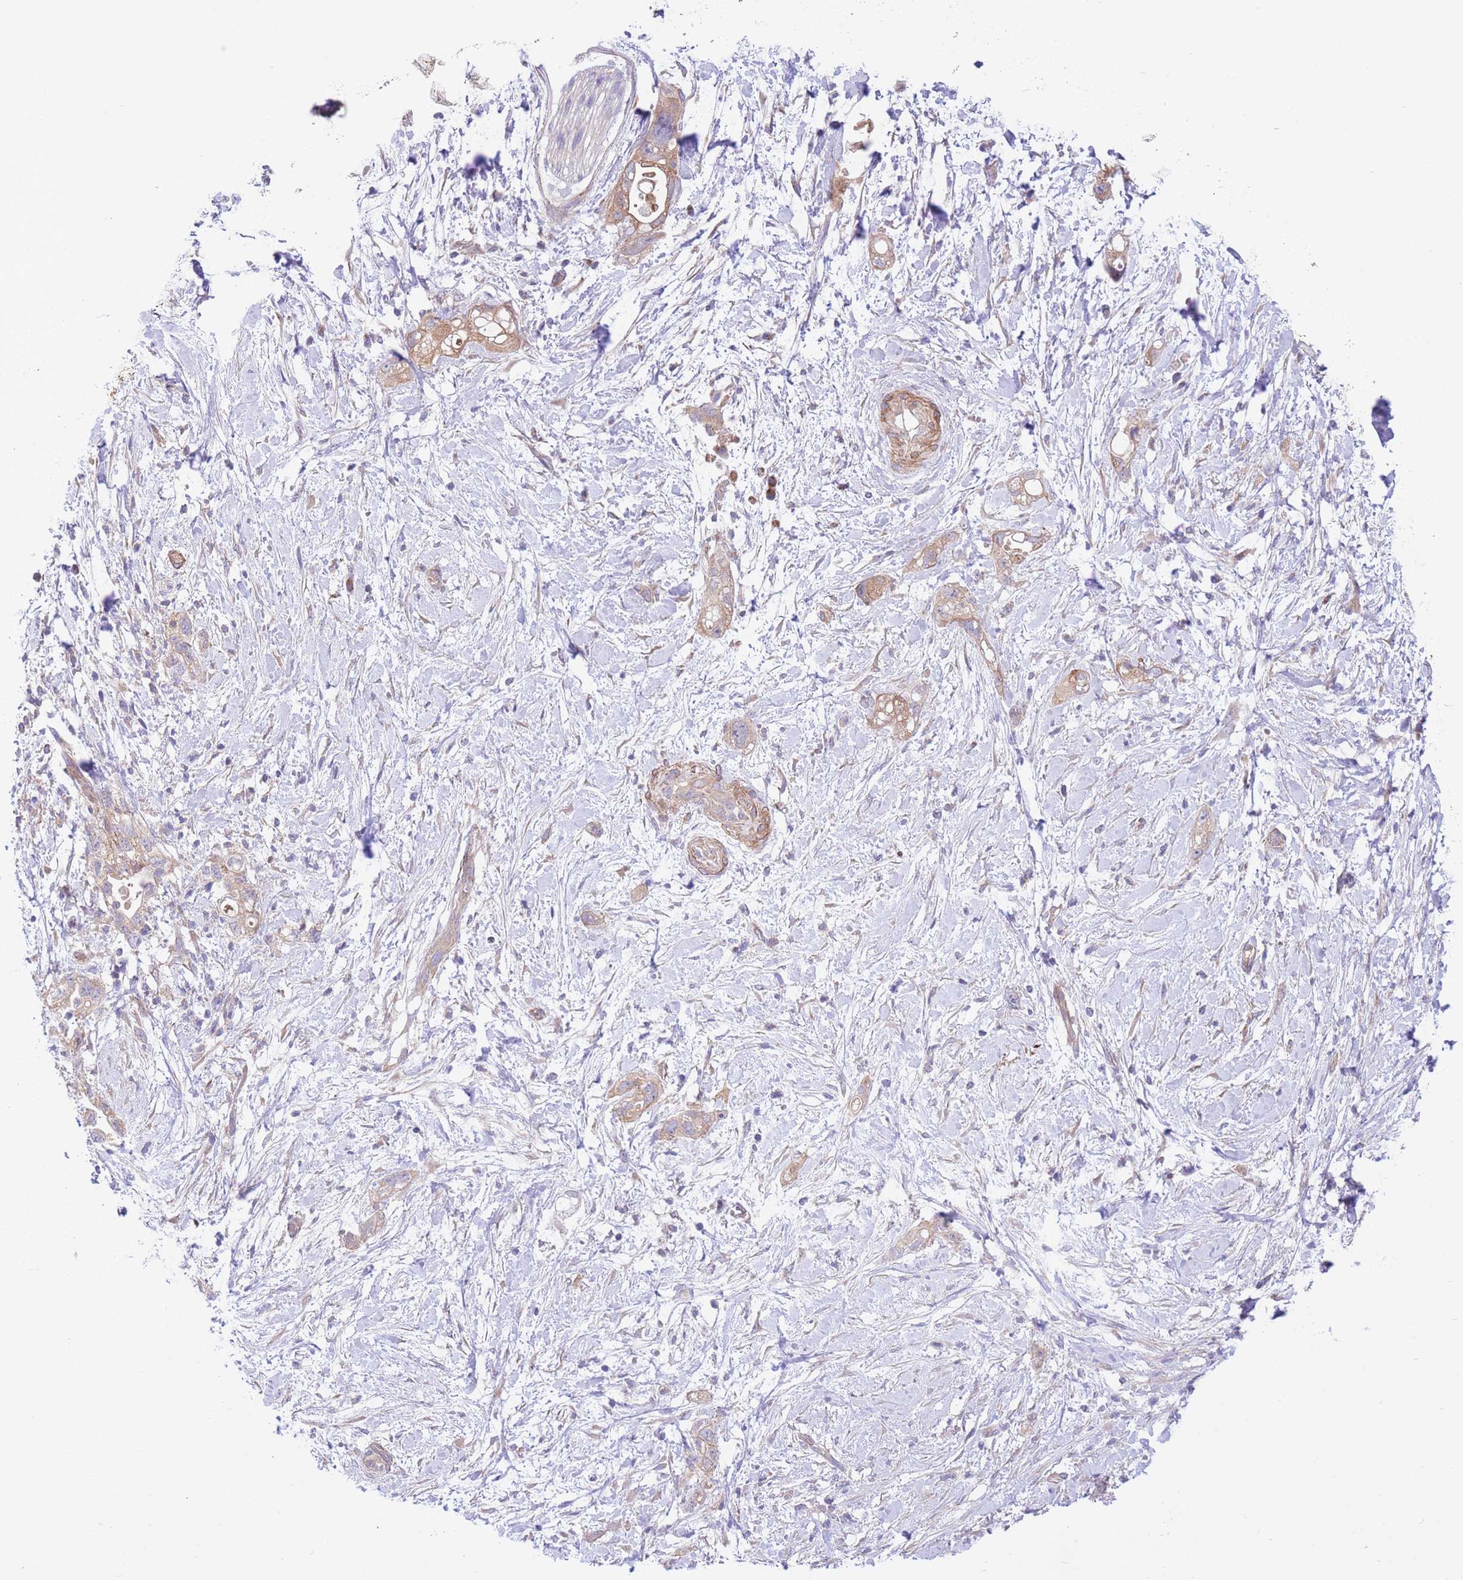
{"staining": {"intensity": "weak", "quantity": ">75%", "location": "cytoplasmic/membranous"}, "tissue": "pancreatic cancer", "cell_type": "Tumor cells", "image_type": "cancer", "snomed": [{"axis": "morphology", "description": "Adenocarcinoma, NOS"}, {"axis": "topography", "description": "Pancreas"}], "caption": "The photomicrograph reveals staining of pancreatic cancer, revealing weak cytoplasmic/membranous protein staining (brown color) within tumor cells.", "gene": "CHAC1", "patient": {"sex": "female", "age": 72}}